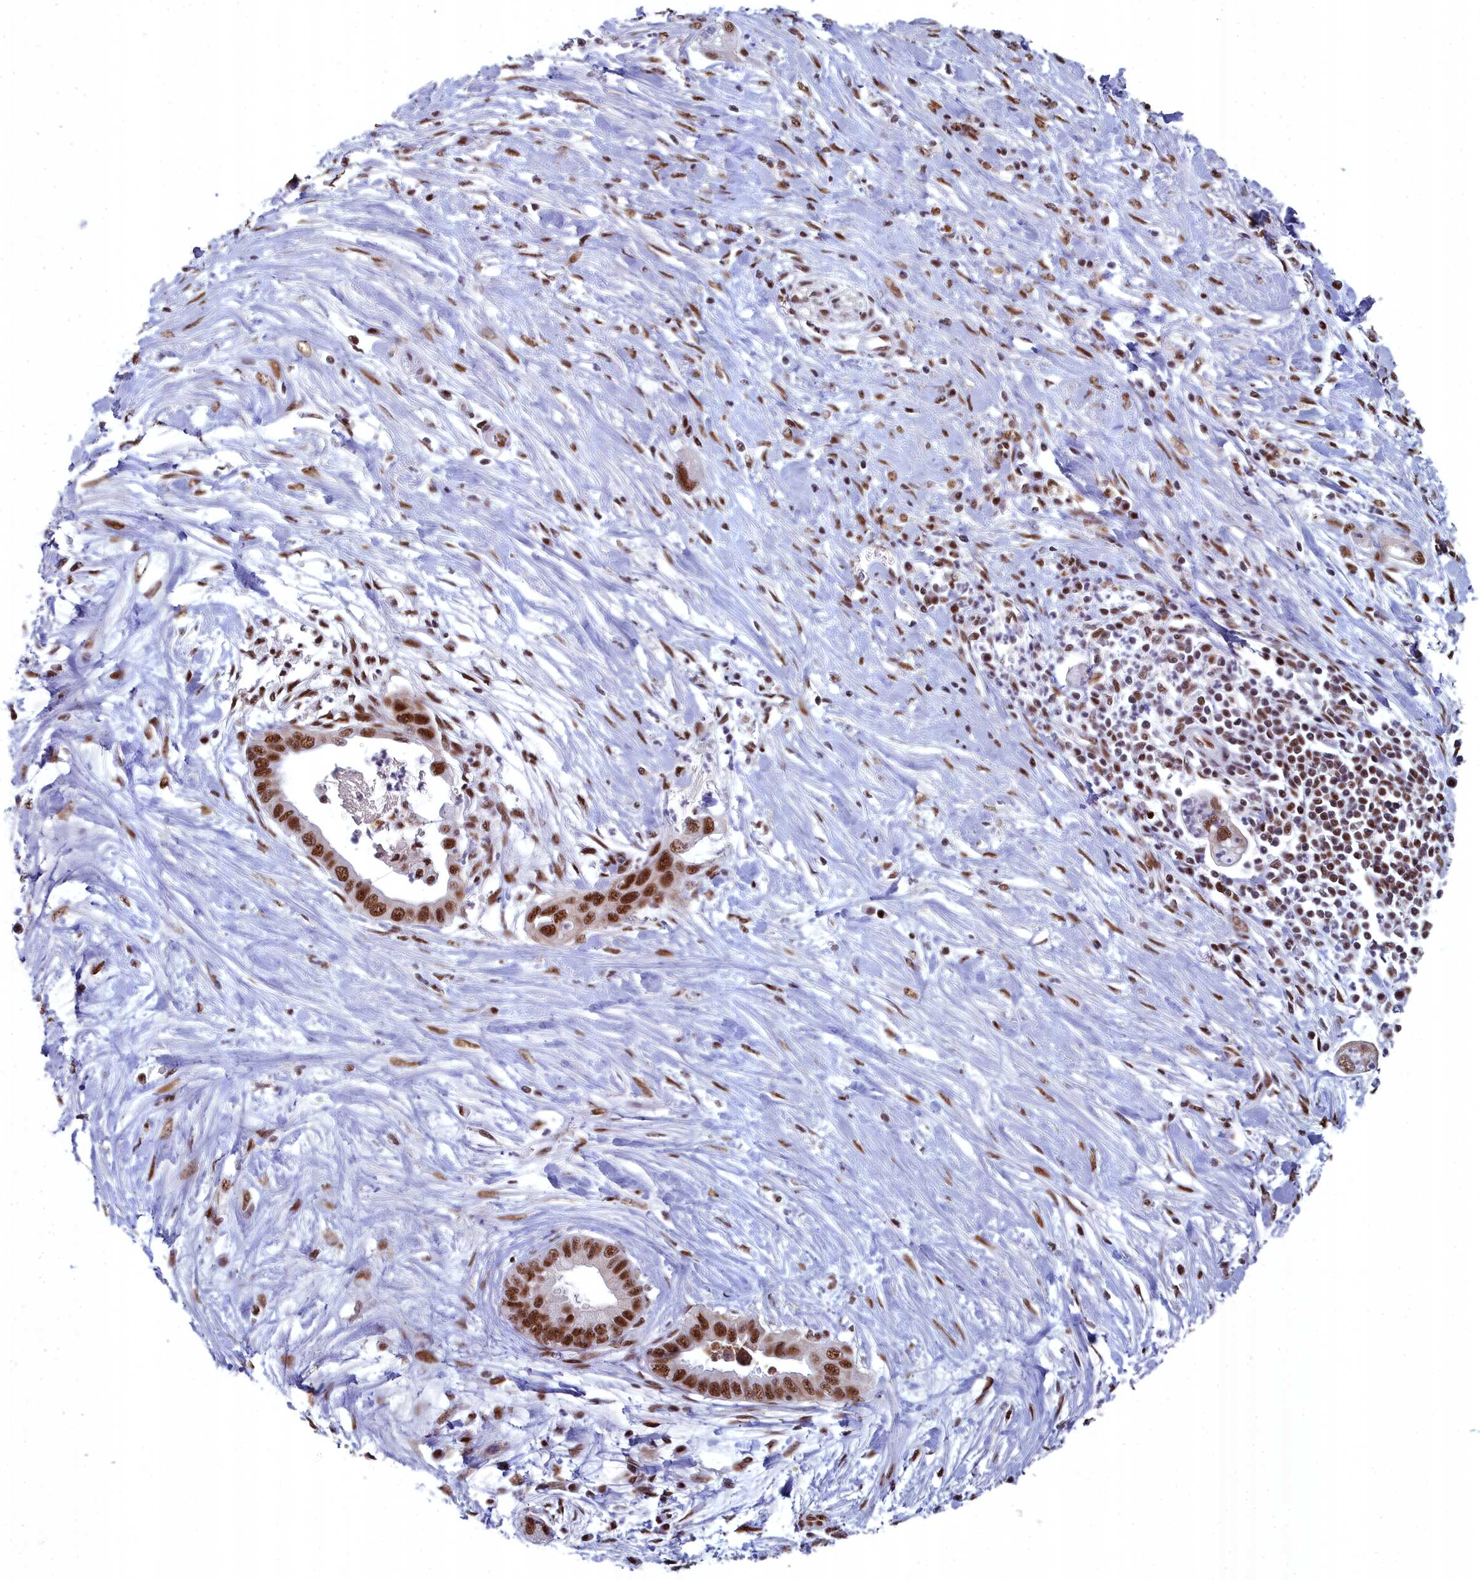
{"staining": {"intensity": "strong", "quantity": ">75%", "location": "nuclear"}, "tissue": "pancreatic cancer", "cell_type": "Tumor cells", "image_type": "cancer", "snomed": [{"axis": "morphology", "description": "Adenocarcinoma, NOS"}, {"axis": "topography", "description": "Pancreas"}], "caption": "Brown immunohistochemical staining in pancreatic adenocarcinoma reveals strong nuclear staining in about >75% of tumor cells.", "gene": "SF3B3", "patient": {"sex": "male", "age": 75}}